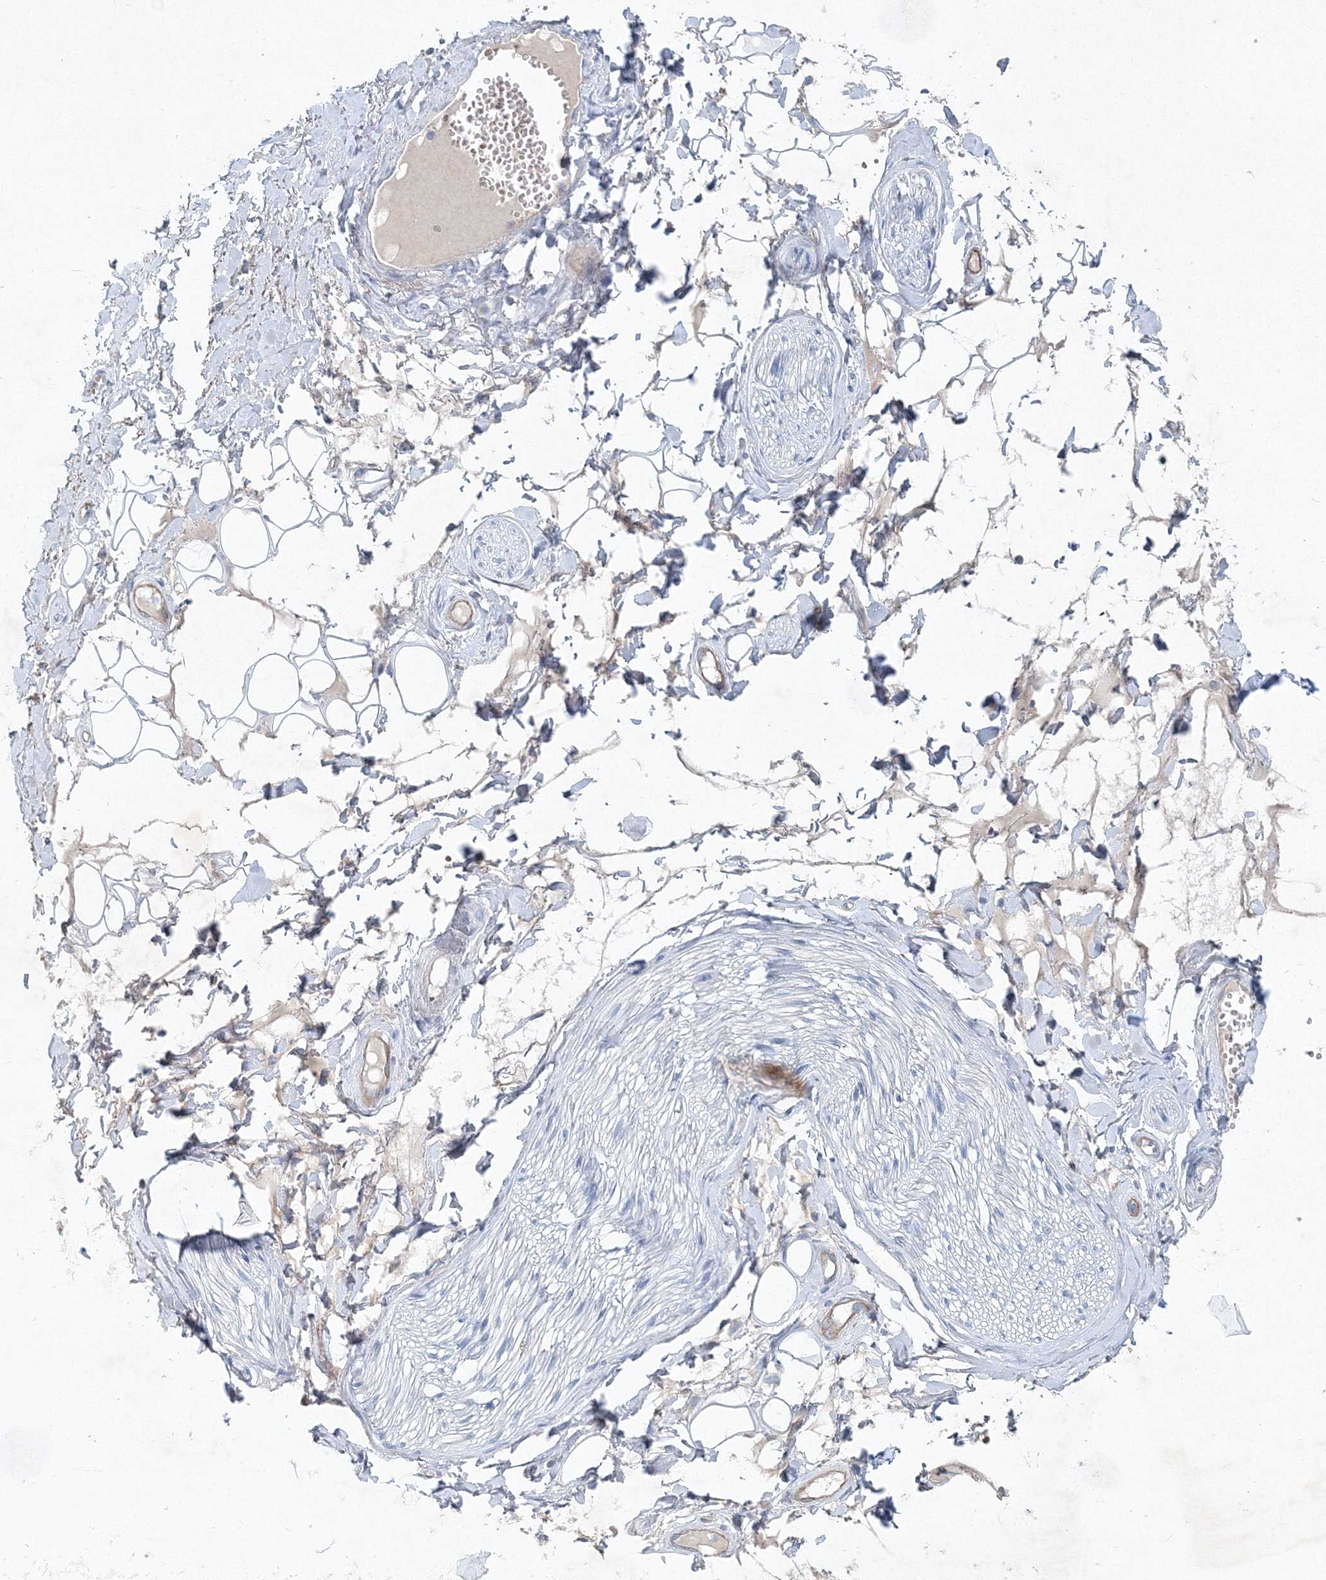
{"staining": {"intensity": "negative", "quantity": "none", "location": "none"}, "tissue": "adipose tissue", "cell_type": "Adipocytes", "image_type": "normal", "snomed": [{"axis": "morphology", "description": "Normal tissue, NOS"}, {"axis": "morphology", "description": "Inflammation, NOS"}, {"axis": "topography", "description": "Salivary gland"}, {"axis": "topography", "description": "Peripheral nerve tissue"}], "caption": "Micrograph shows no protein staining in adipocytes of normal adipose tissue. (Immunohistochemistry, brightfield microscopy, high magnification).", "gene": "SH3BP5", "patient": {"sex": "female", "age": 75}}